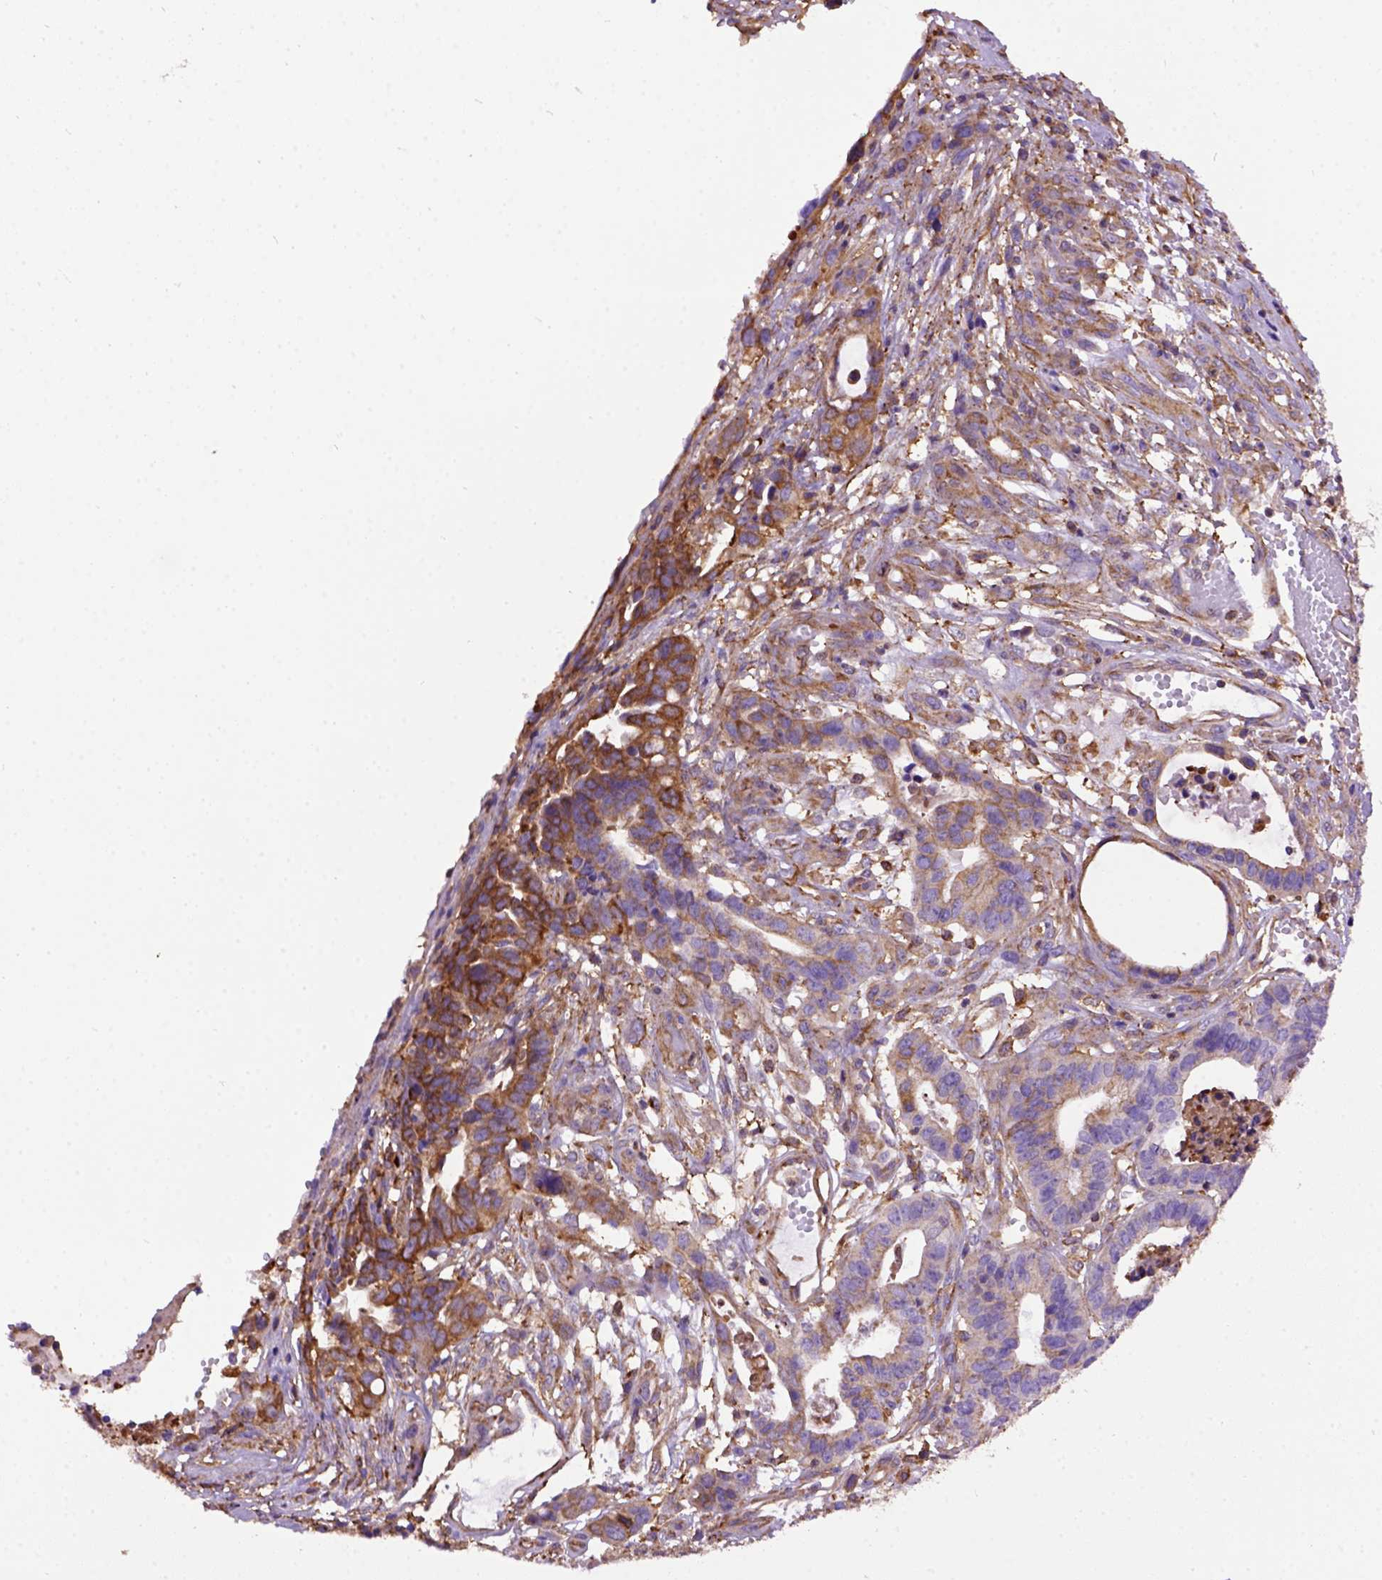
{"staining": {"intensity": "weak", "quantity": ">75%", "location": "cytoplasmic/membranous"}, "tissue": "stomach cancer", "cell_type": "Tumor cells", "image_type": "cancer", "snomed": [{"axis": "morphology", "description": "Adenocarcinoma, NOS"}, {"axis": "topography", "description": "Stomach, upper"}], "caption": "An image of human stomach adenocarcinoma stained for a protein shows weak cytoplasmic/membranous brown staining in tumor cells.", "gene": "MVP", "patient": {"sex": "female", "age": 67}}